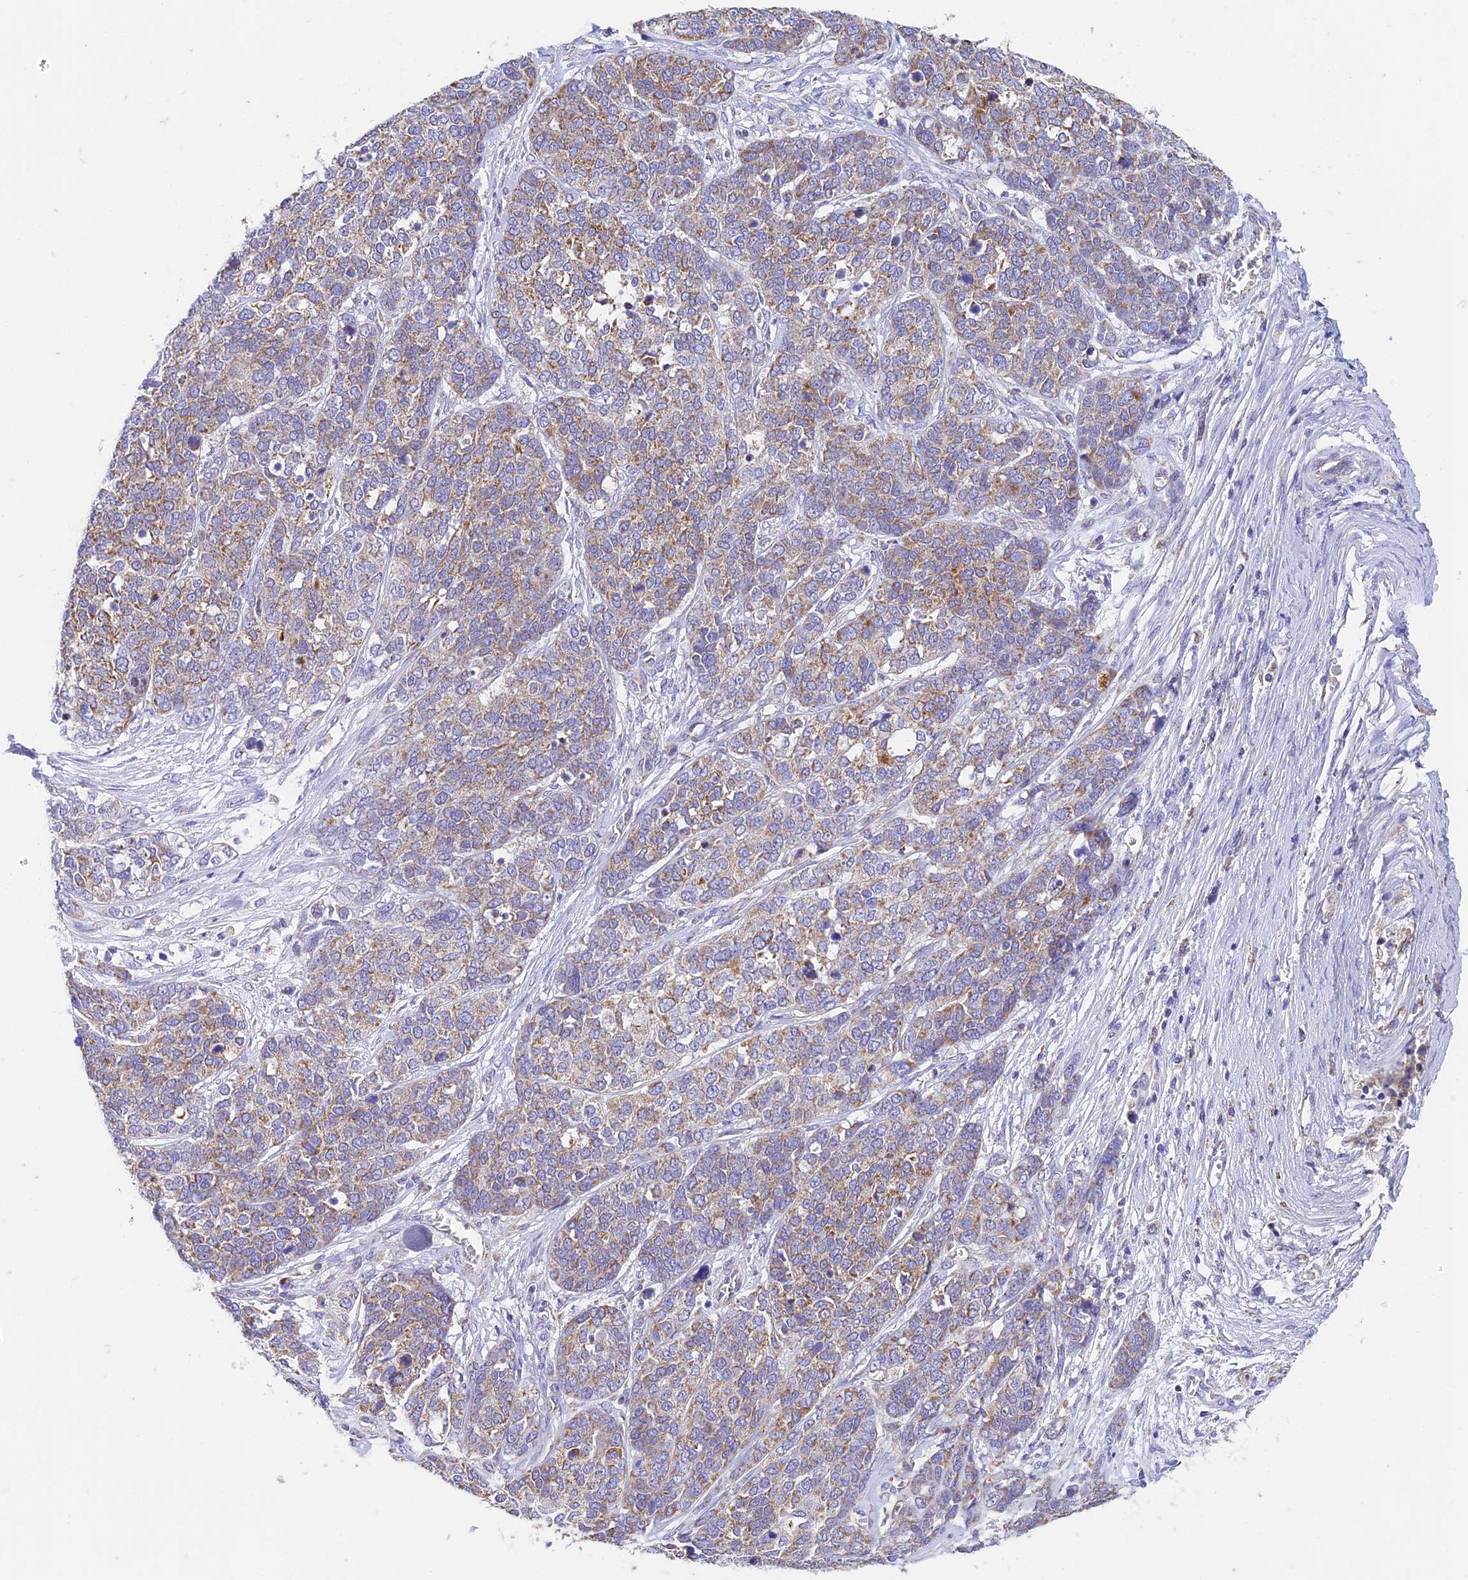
{"staining": {"intensity": "moderate", "quantity": ">75%", "location": "cytoplasmic/membranous"}, "tissue": "ovarian cancer", "cell_type": "Tumor cells", "image_type": "cancer", "snomed": [{"axis": "morphology", "description": "Cystadenocarcinoma, serous, NOS"}, {"axis": "topography", "description": "Ovary"}], "caption": "Protein expression analysis of ovarian serous cystadenocarcinoma reveals moderate cytoplasmic/membranous expression in about >75% of tumor cells.", "gene": "ZNF181", "patient": {"sex": "female", "age": 44}}